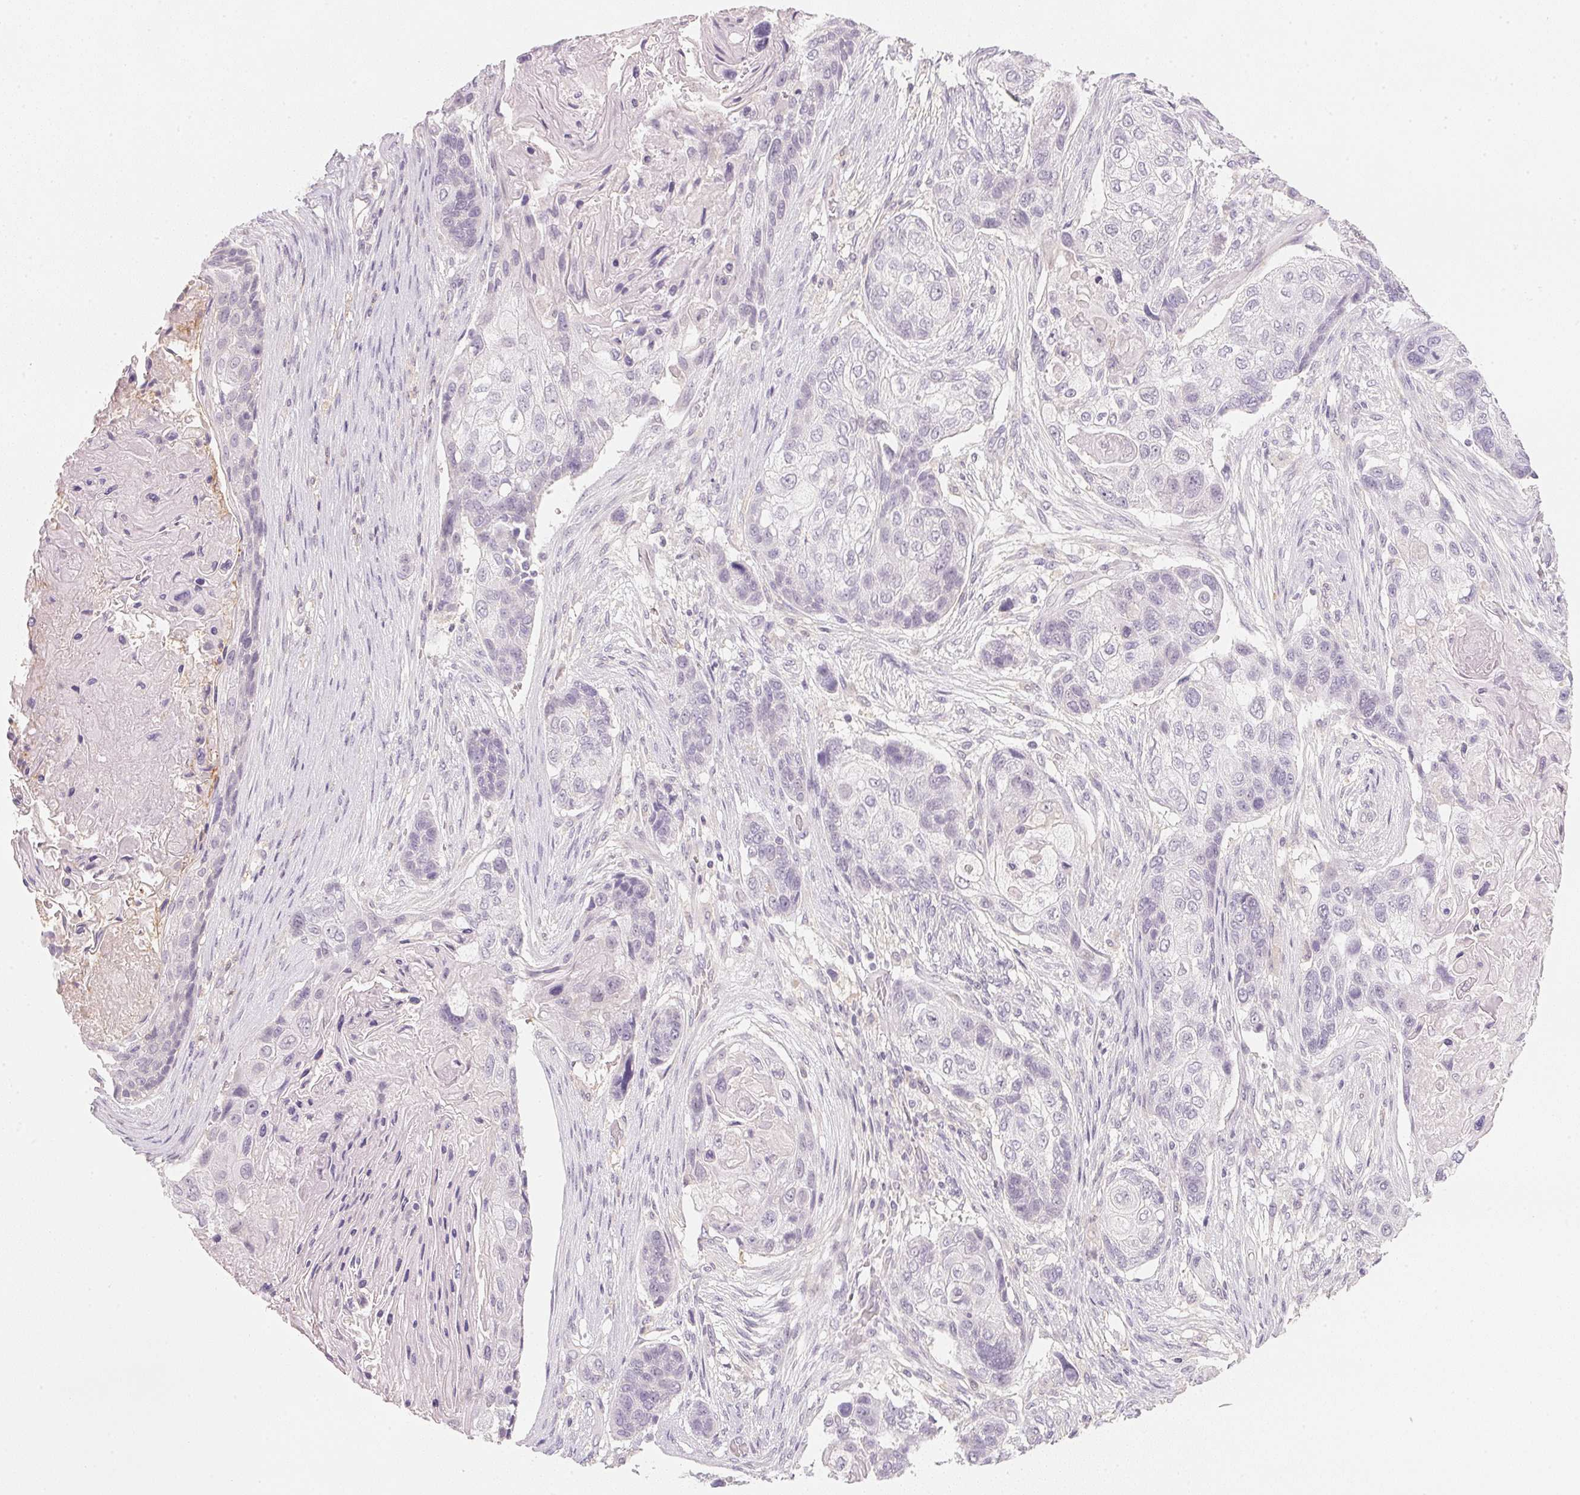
{"staining": {"intensity": "negative", "quantity": "none", "location": "none"}, "tissue": "lung cancer", "cell_type": "Tumor cells", "image_type": "cancer", "snomed": [{"axis": "morphology", "description": "Squamous cell carcinoma, NOS"}, {"axis": "topography", "description": "Lung"}], "caption": "Immunohistochemistry (IHC) of human squamous cell carcinoma (lung) exhibits no staining in tumor cells.", "gene": "CFAP276", "patient": {"sex": "male", "age": 69}}